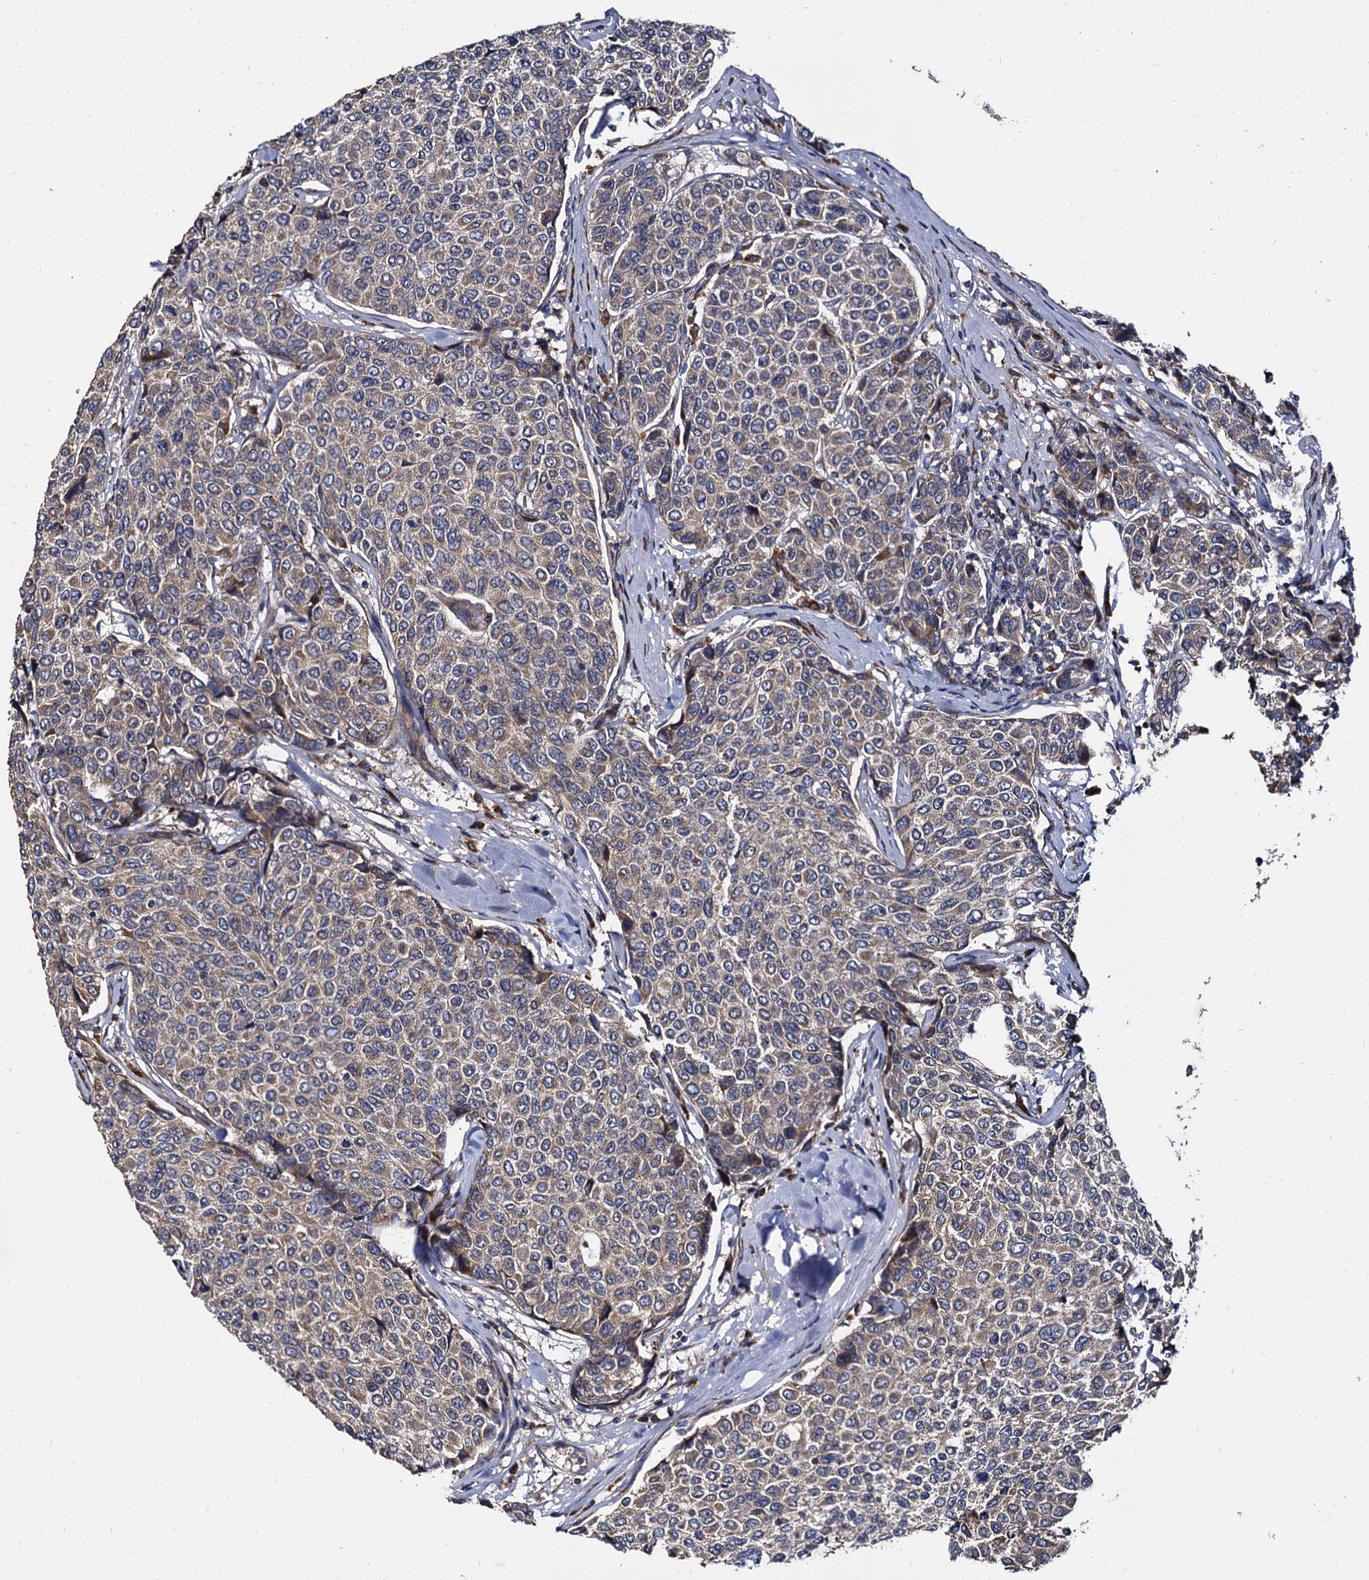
{"staining": {"intensity": "weak", "quantity": ">75%", "location": "cytoplasmic/membranous"}, "tissue": "breast cancer", "cell_type": "Tumor cells", "image_type": "cancer", "snomed": [{"axis": "morphology", "description": "Duct carcinoma"}, {"axis": "topography", "description": "Breast"}], "caption": "Breast infiltrating ductal carcinoma stained with immunohistochemistry (IHC) shows weak cytoplasmic/membranous positivity in about >75% of tumor cells.", "gene": "WWC3", "patient": {"sex": "female", "age": 55}}